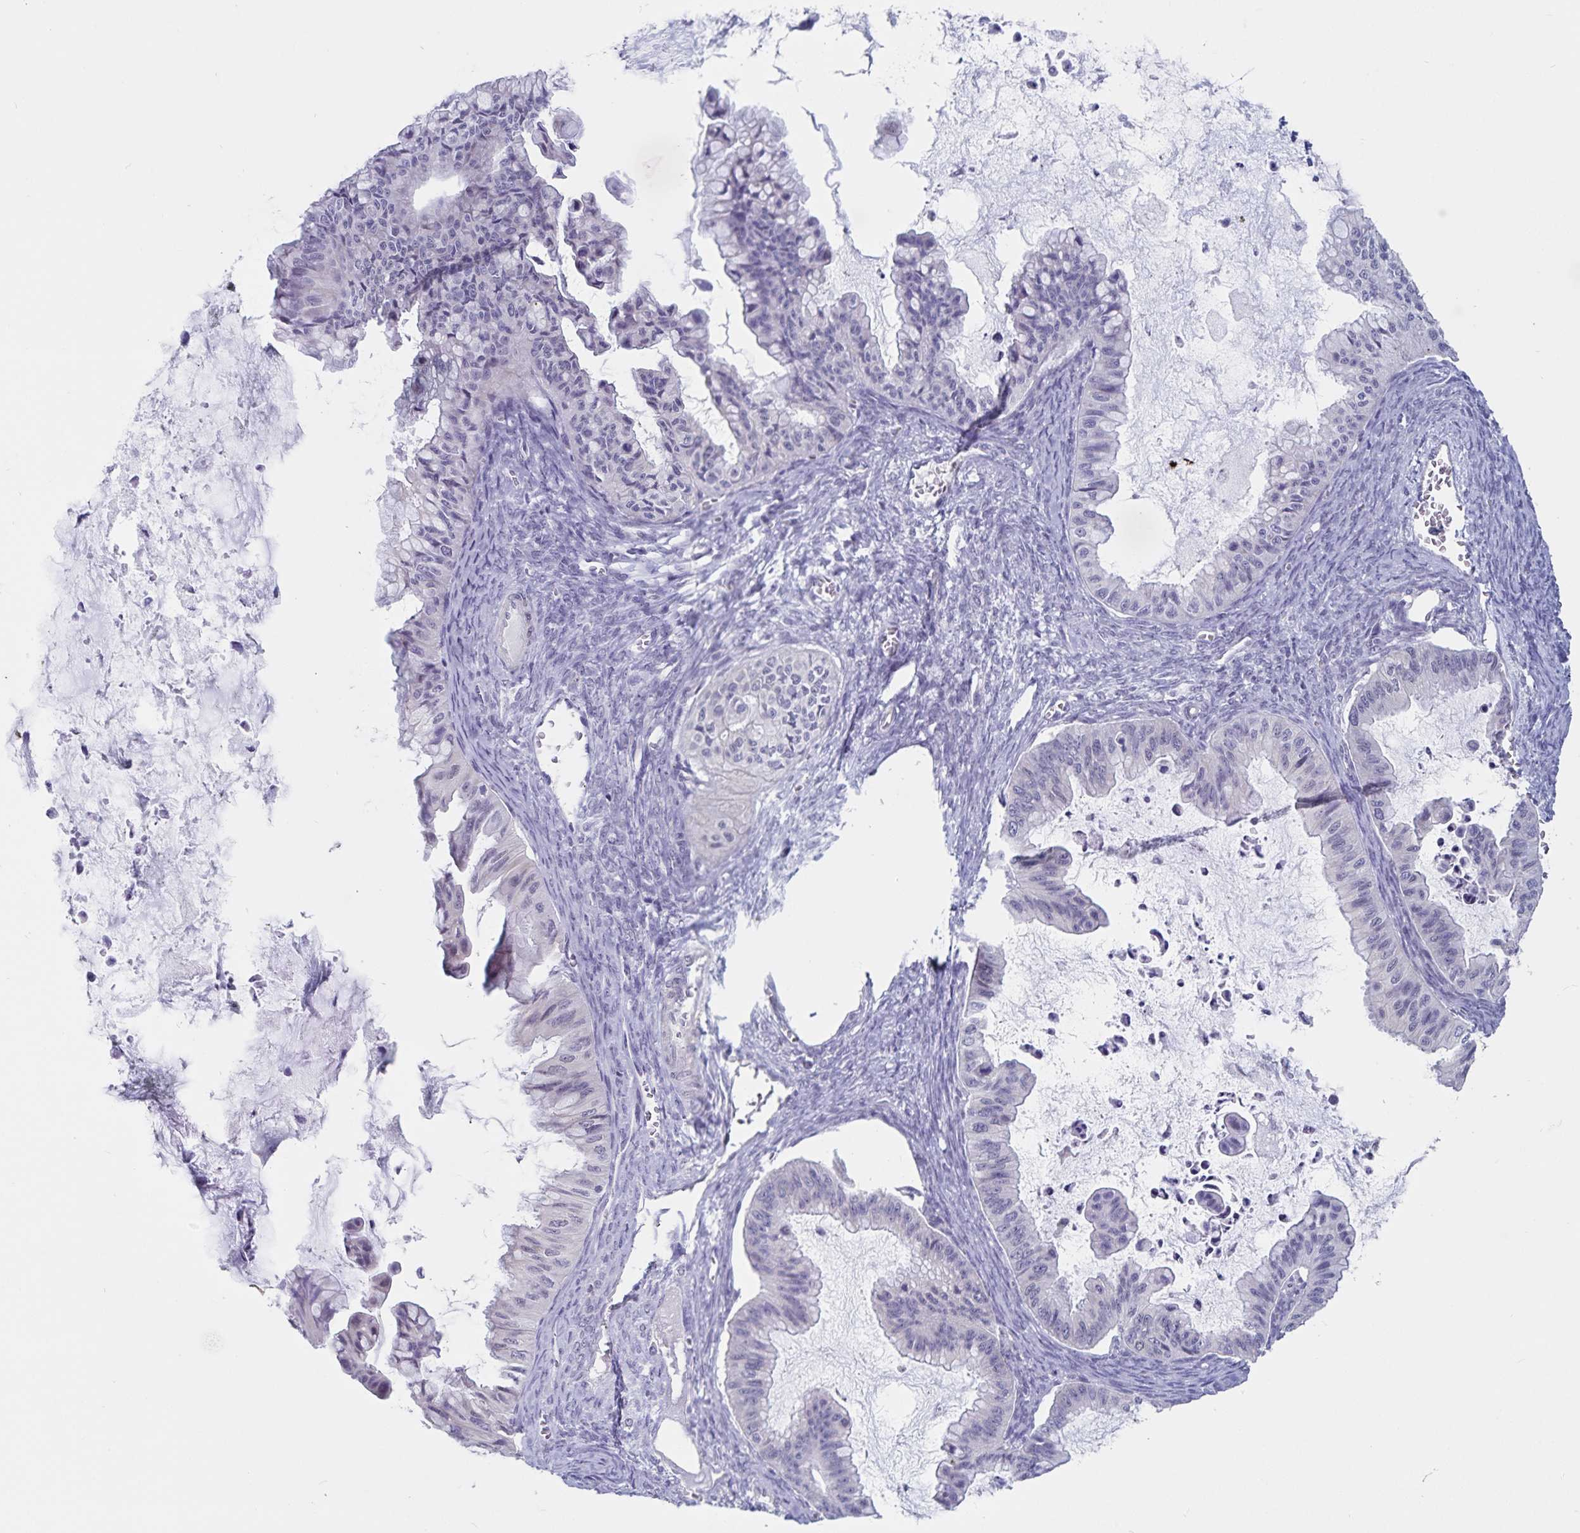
{"staining": {"intensity": "negative", "quantity": "none", "location": "none"}, "tissue": "ovarian cancer", "cell_type": "Tumor cells", "image_type": "cancer", "snomed": [{"axis": "morphology", "description": "Cystadenocarcinoma, mucinous, NOS"}, {"axis": "topography", "description": "Ovary"}], "caption": "IHC of human ovarian cancer (mucinous cystadenocarcinoma) shows no staining in tumor cells. Brightfield microscopy of immunohistochemistry (IHC) stained with DAB (brown) and hematoxylin (blue), captured at high magnification.", "gene": "ATP2A2", "patient": {"sex": "female", "age": 72}}